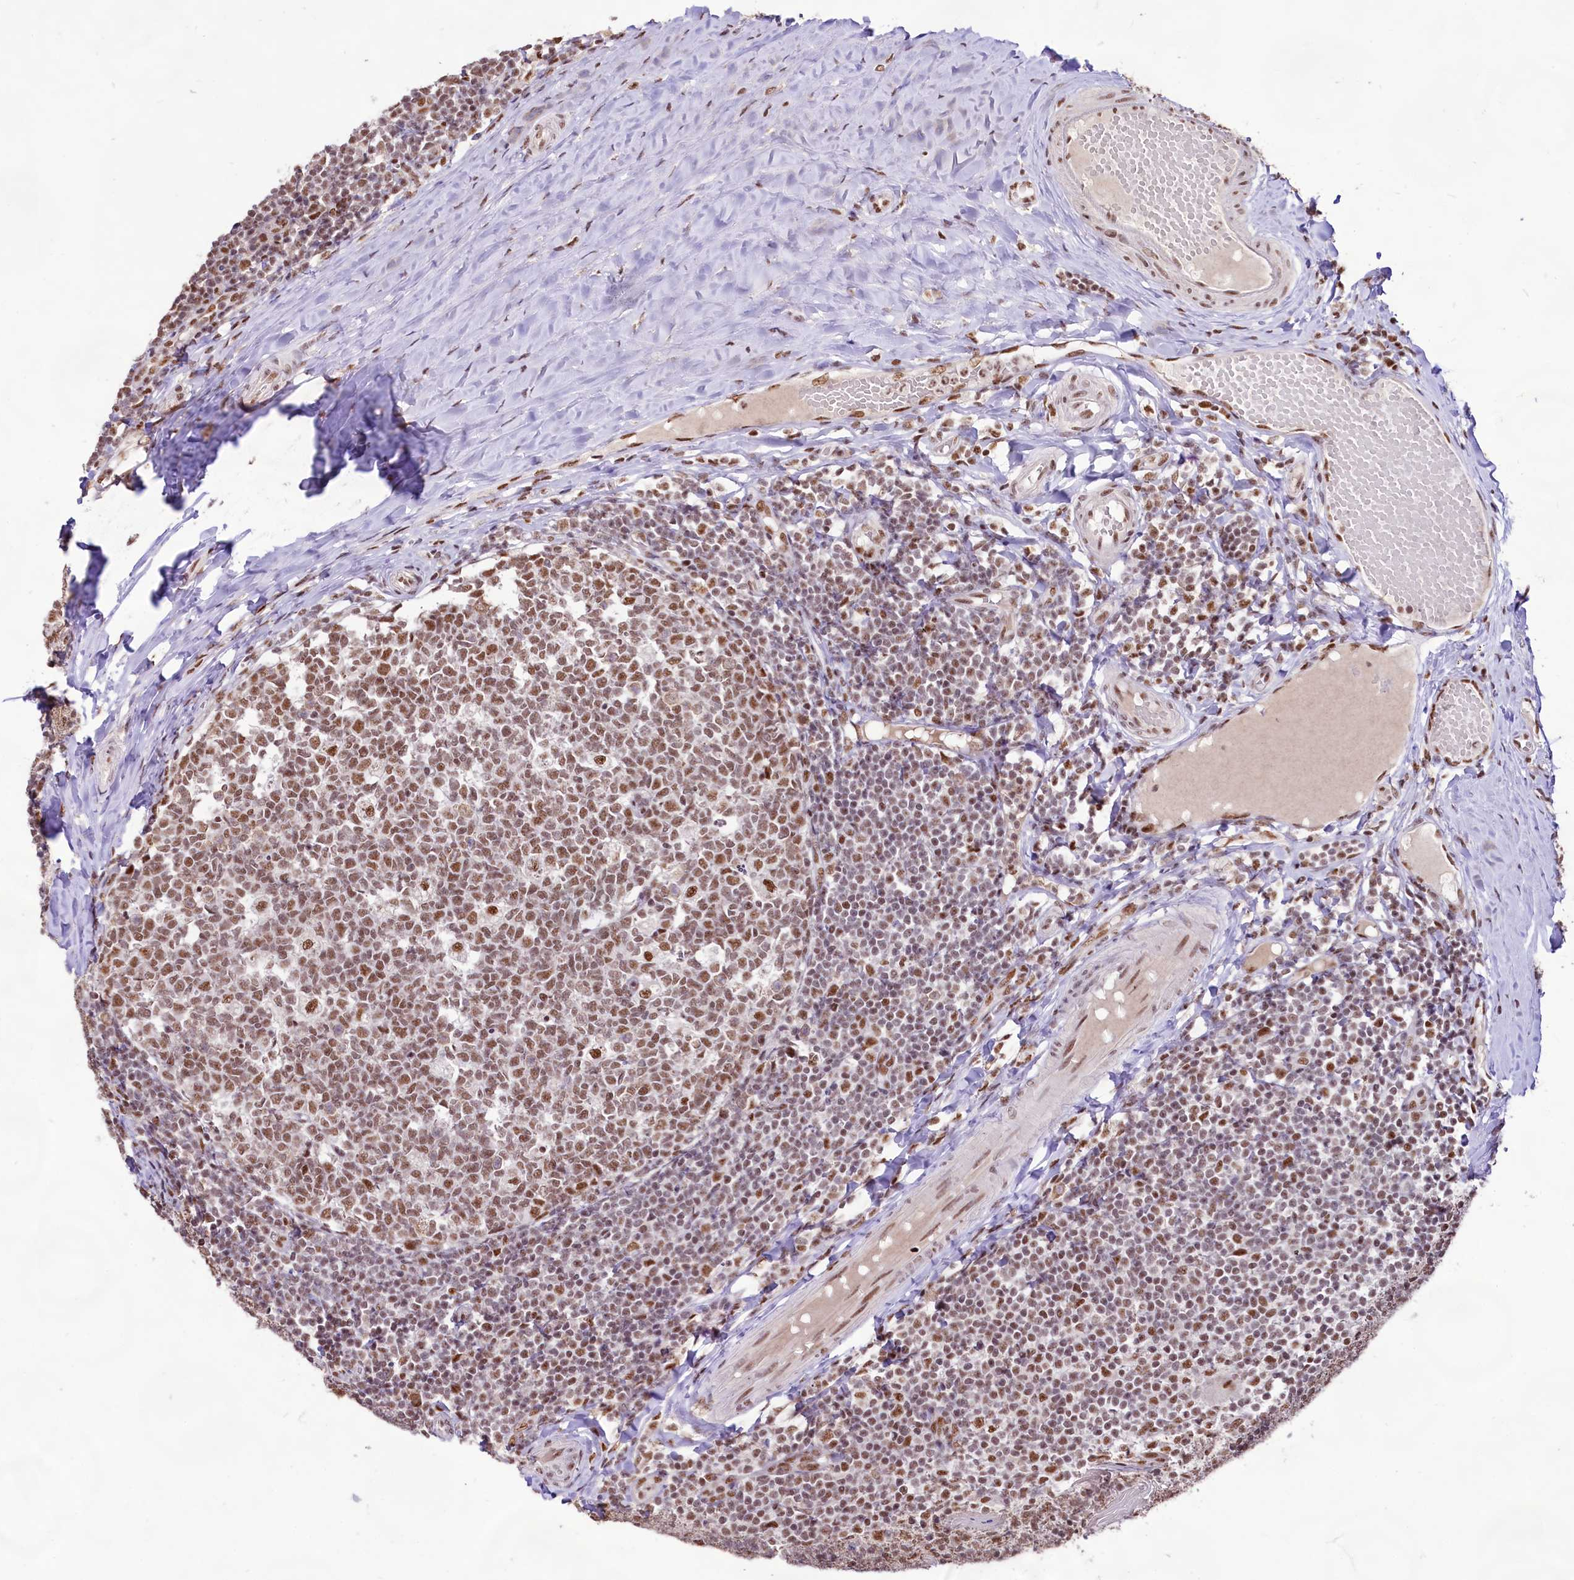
{"staining": {"intensity": "moderate", "quantity": ">75%", "location": "nuclear"}, "tissue": "tonsil", "cell_type": "Germinal center cells", "image_type": "normal", "snomed": [{"axis": "morphology", "description": "Normal tissue, NOS"}, {"axis": "topography", "description": "Tonsil"}], "caption": "Approximately >75% of germinal center cells in normal human tonsil show moderate nuclear protein positivity as visualized by brown immunohistochemical staining.", "gene": "HIRA", "patient": {"sex": "female", "age": 19}}